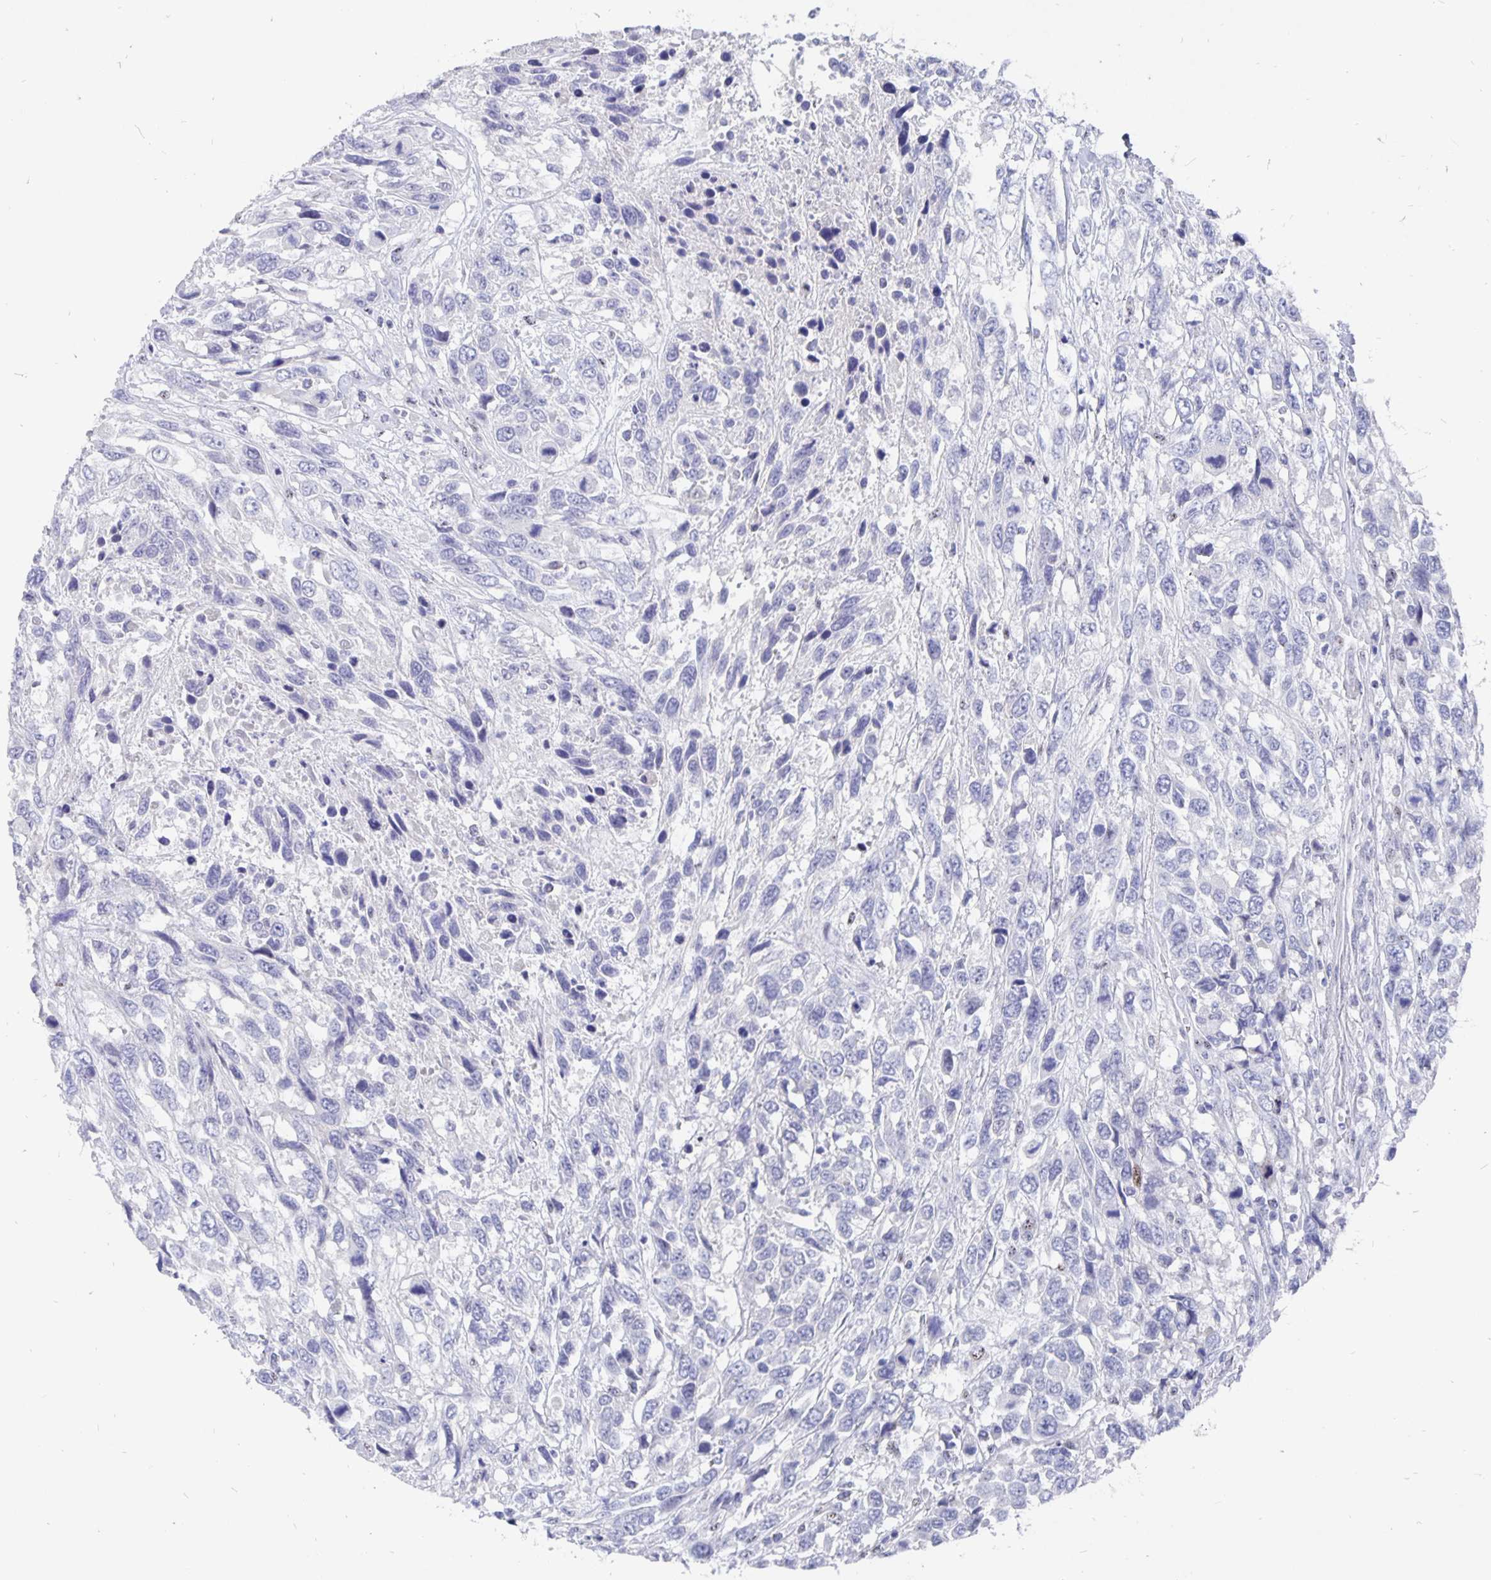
{"staining": {"intensity": "negative", "quantity": "none", "location": "none"}, "tissue": "urothelial cancer", "cell_type": "Tumor cells", "image_type": "cancer", "snomed": [{"axis": "morphology", "description": "Urothelial carcinoma, High grade"}, {"axis": "topography", "description": "Urinary bladder"}], "caption": "IHC of human high-grade urothelial carcinoma demonstrates no expression in tumor cells.", "gene": "SMOC1", "patient": {"sex": "female", "age": 70}}